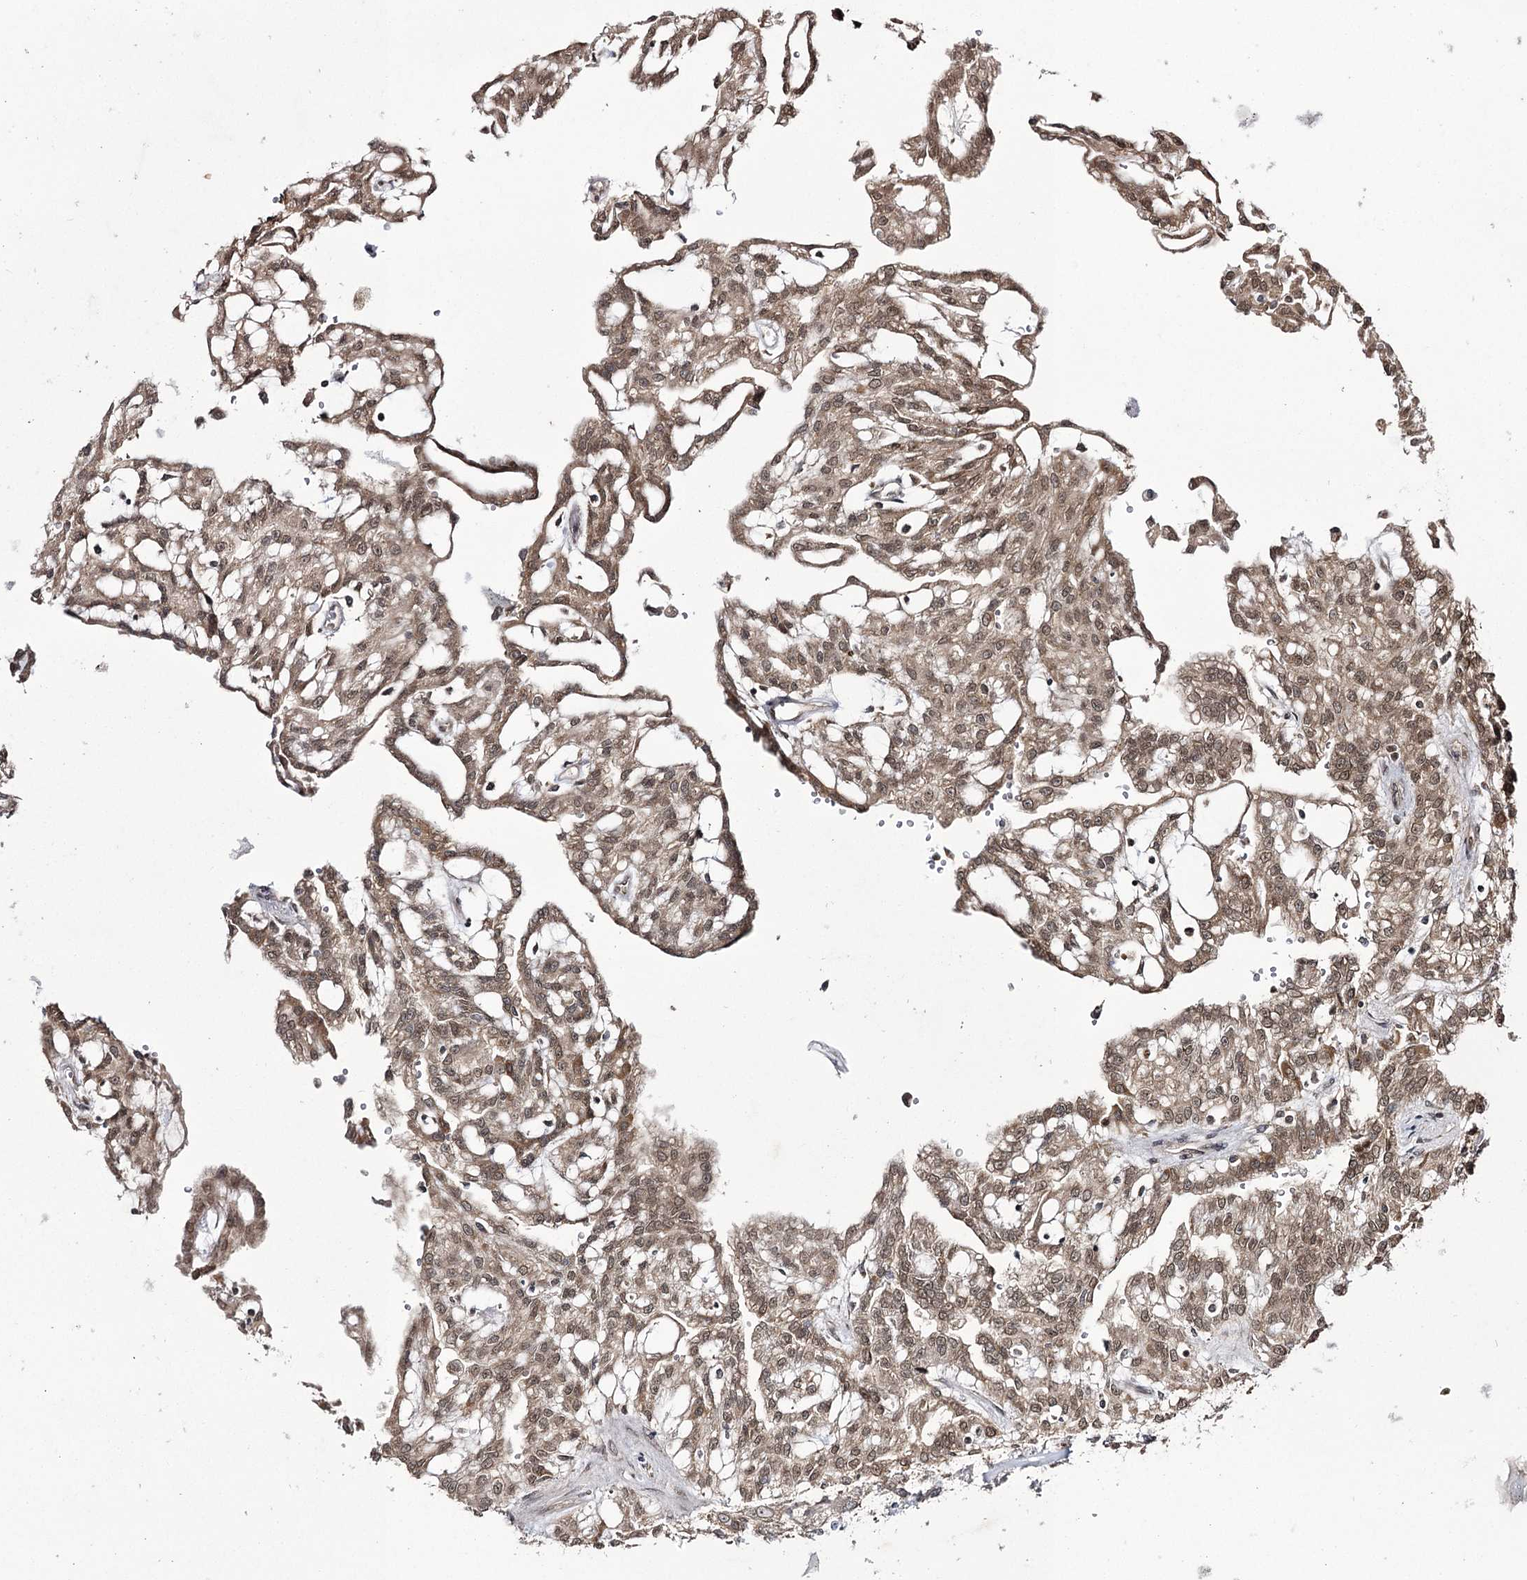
{"staining": {"intensity": "moderate", "quantity": ">75%", "location": "cytoplasmic/membranous,nuclear"}, "tissue": "renal cancer", "cell_type": "Tumor cells", "image_type": "cancer", "snomed": [{"axis": "morphology", "description": "Adenocarcinoma, NOS"}, {"axis": "topography", "description": "Kidney"}], "caption": "The immunohistochemical stain highlights moderate cytoplasmic/membranous and nuclear expression in tumor cells of renal adenocarcinoma tissue.", "gene": "TRNT1", "patient": {"sex": "male", "age": 63}}